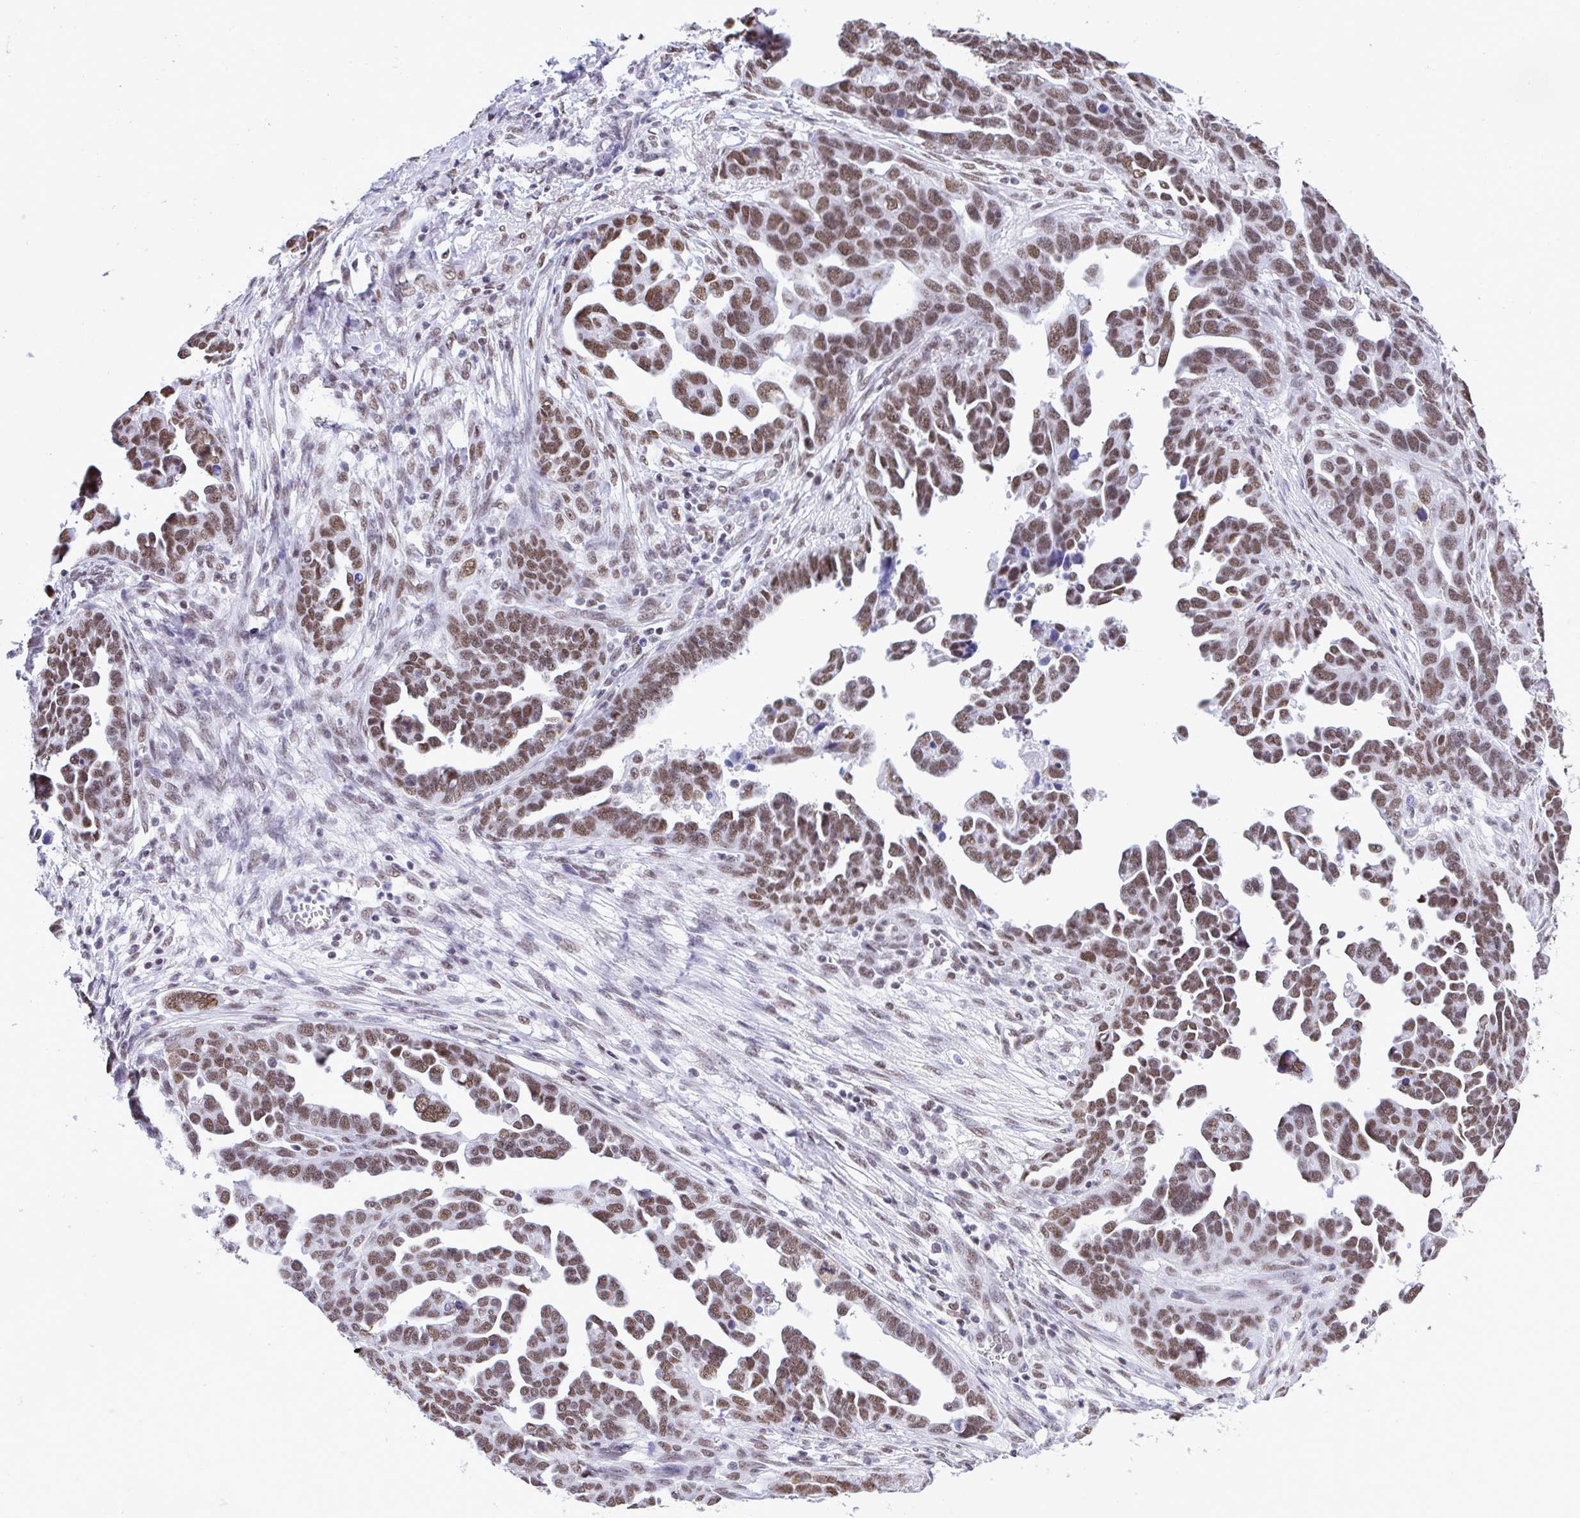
{"staining": {"intensity": "moderate", "quantity": ">75%", "location": "nuclear"}, "tissue": "ovarian cancer", "cell_type": "Tumor cells", "image_type": "cancer", "snomed": [{"axis": "morphology", "description": "Cystadenocarcinoma, serous, NOS"}, {"axis": "topography", "description": "Ovary"}], "caption": "Ovarian cancer tissue shows moderate nuclear expression in approximately >75% of tumor cells", "gene": "DDX52", "patient": {"sex": "female", "age": 54}}